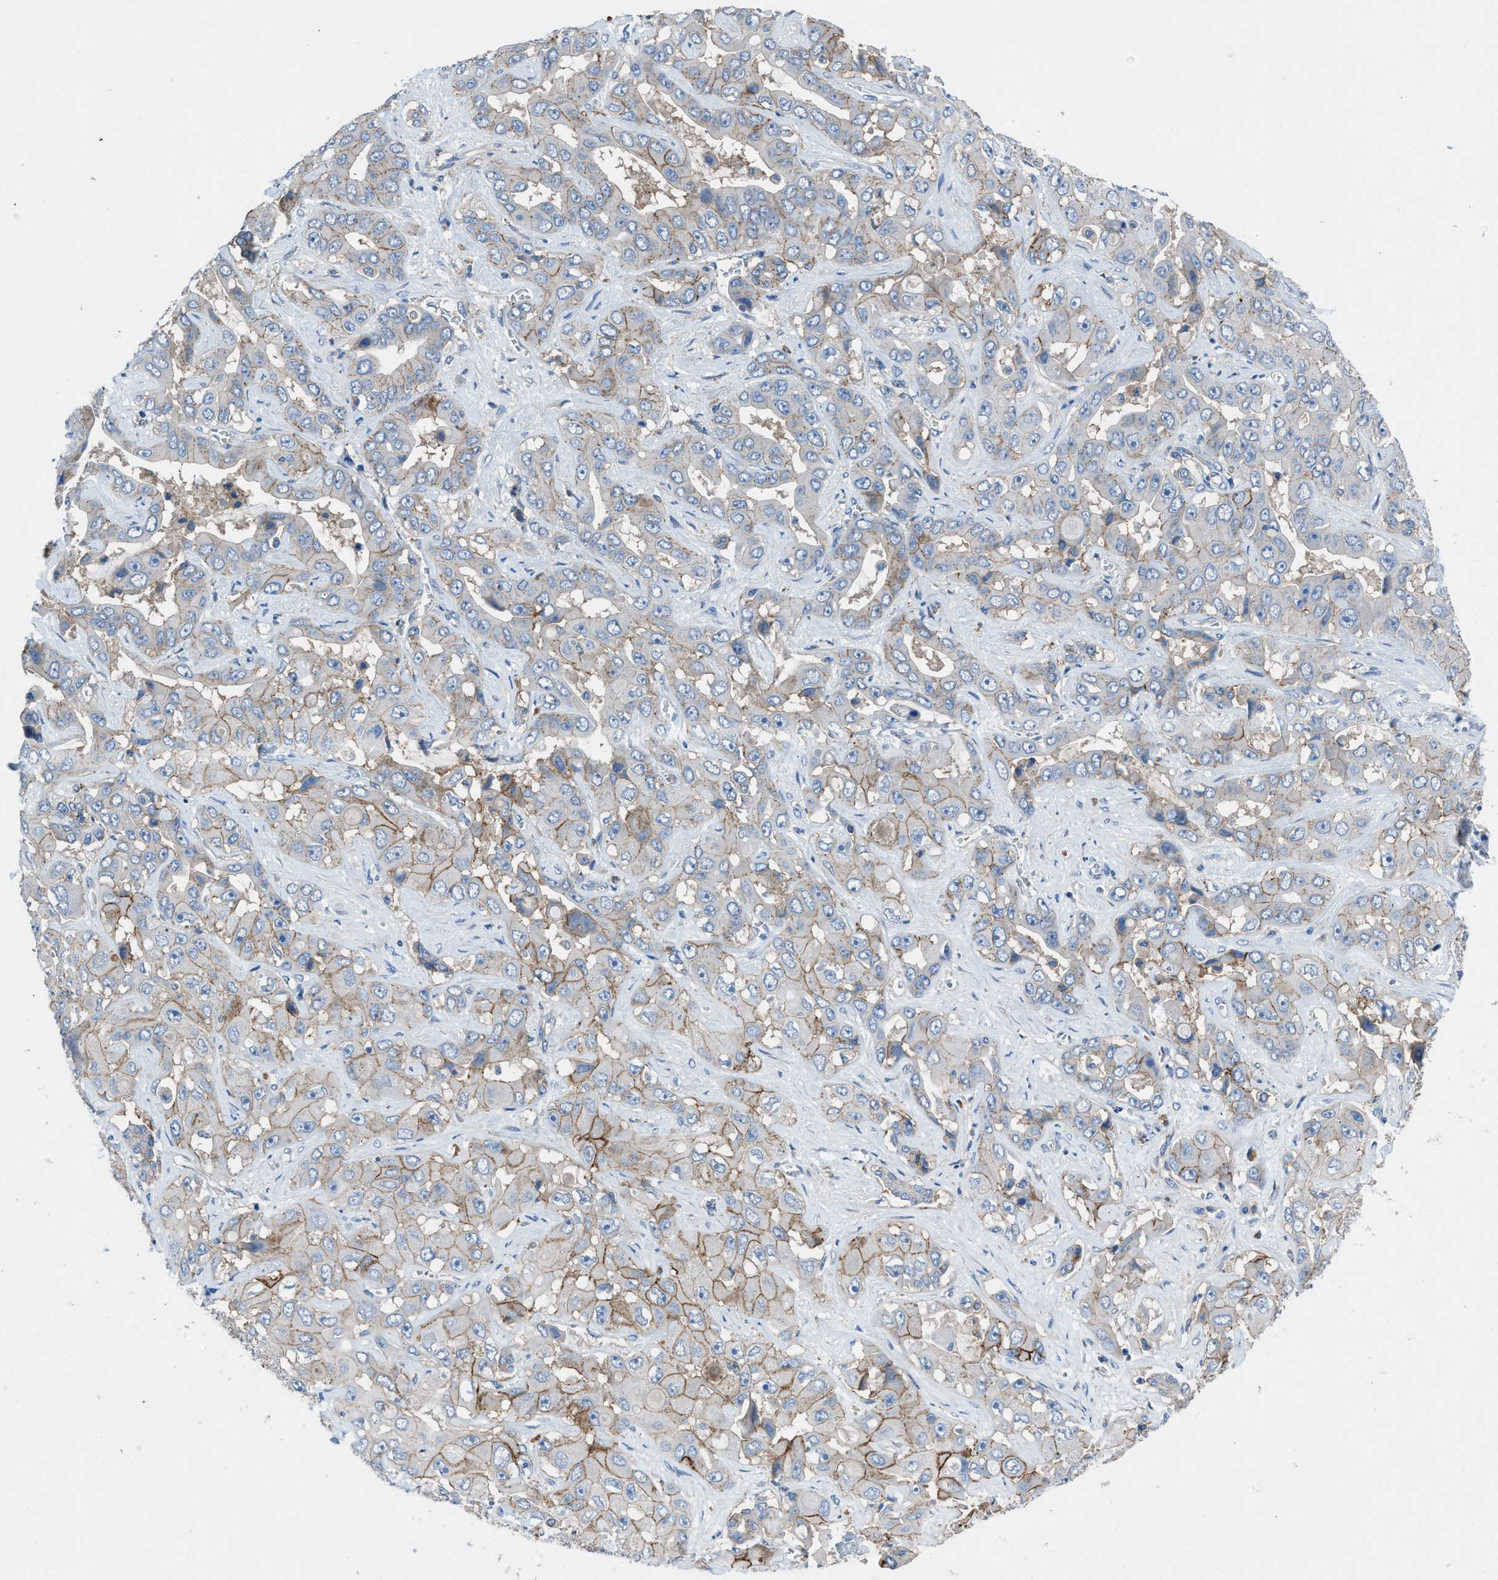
{"staining": {"intensity": "moderate", "quantity": "25%-75%", "location": "cytoplasmic/membranous"}, "tissue": "liver cancer", "cell_type": "Tumor cells", "image_type": "cancer", "snomed": [{"axis": "morphology", "description": "Cholangiocarcinoma"}, {"axis": "topography", "description": "Liver"}], "caption": "Immunohistochemical staining of liver cancer displays medium levels of moderate cytoplasmic/membranous protein positivity in approximately 25%-75% of tumor cells.", "gene": "PTGFRN", "patient": {"sex": "female", "age": 52}}